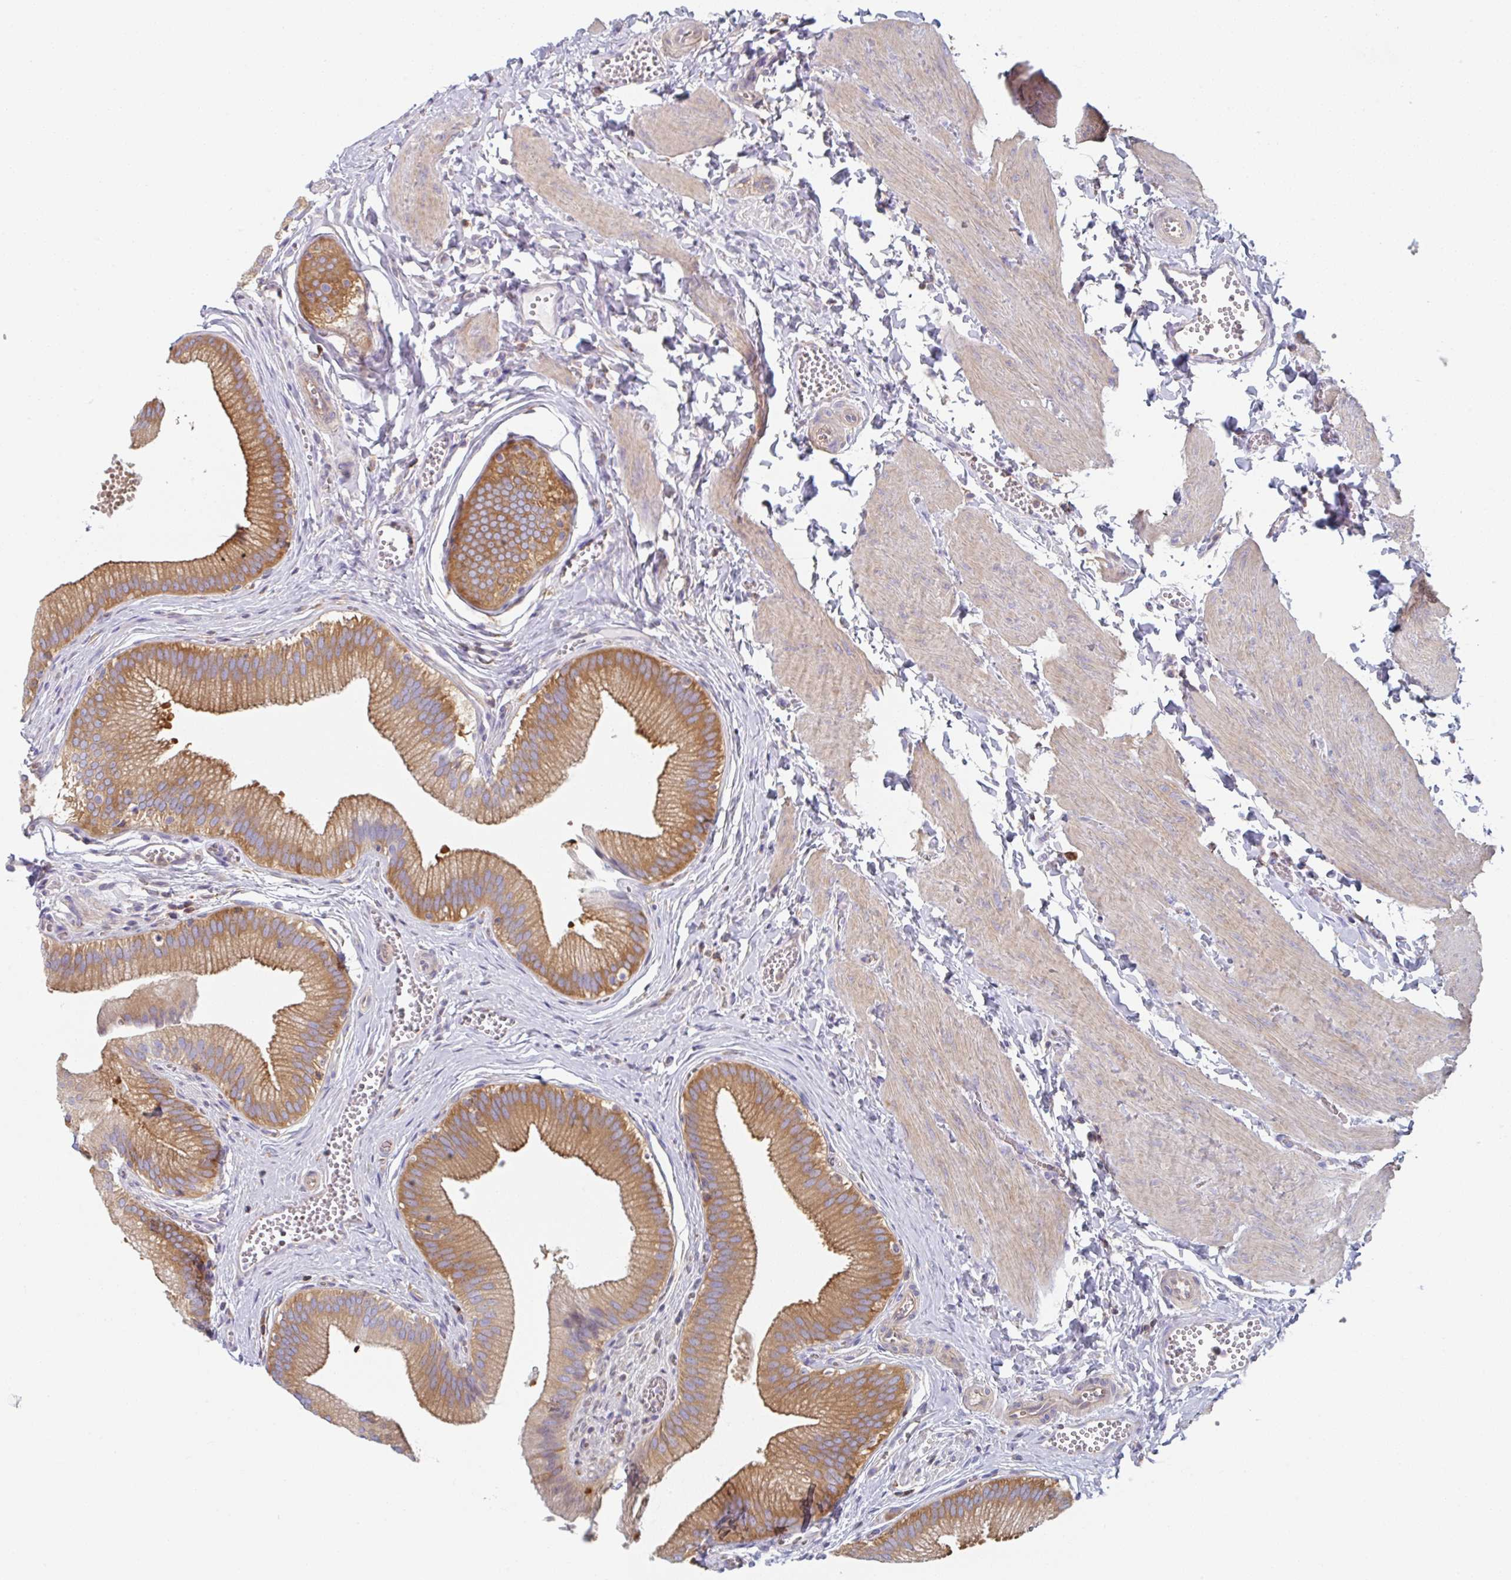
{"staining": {"intensity": "moderate", "quantity": ">75%", "location": "cytoplasmic/membranous"}, "tissue": "gallbladder", "cell_type": "Glandular cells", "image_type": "normal", "snomed": [{"axis": "morphology", "description": "Normal tissue, NOS"}, {"axis": "topography", "description": "Gallbladder"}], "caption": "Glandular cells show moderate cytoplasmic/membranous positivity in approximately >75% of cells in normal gallbladder.", "gene": "AMPD2", "patient": {"sex": "male", "age": 17}}